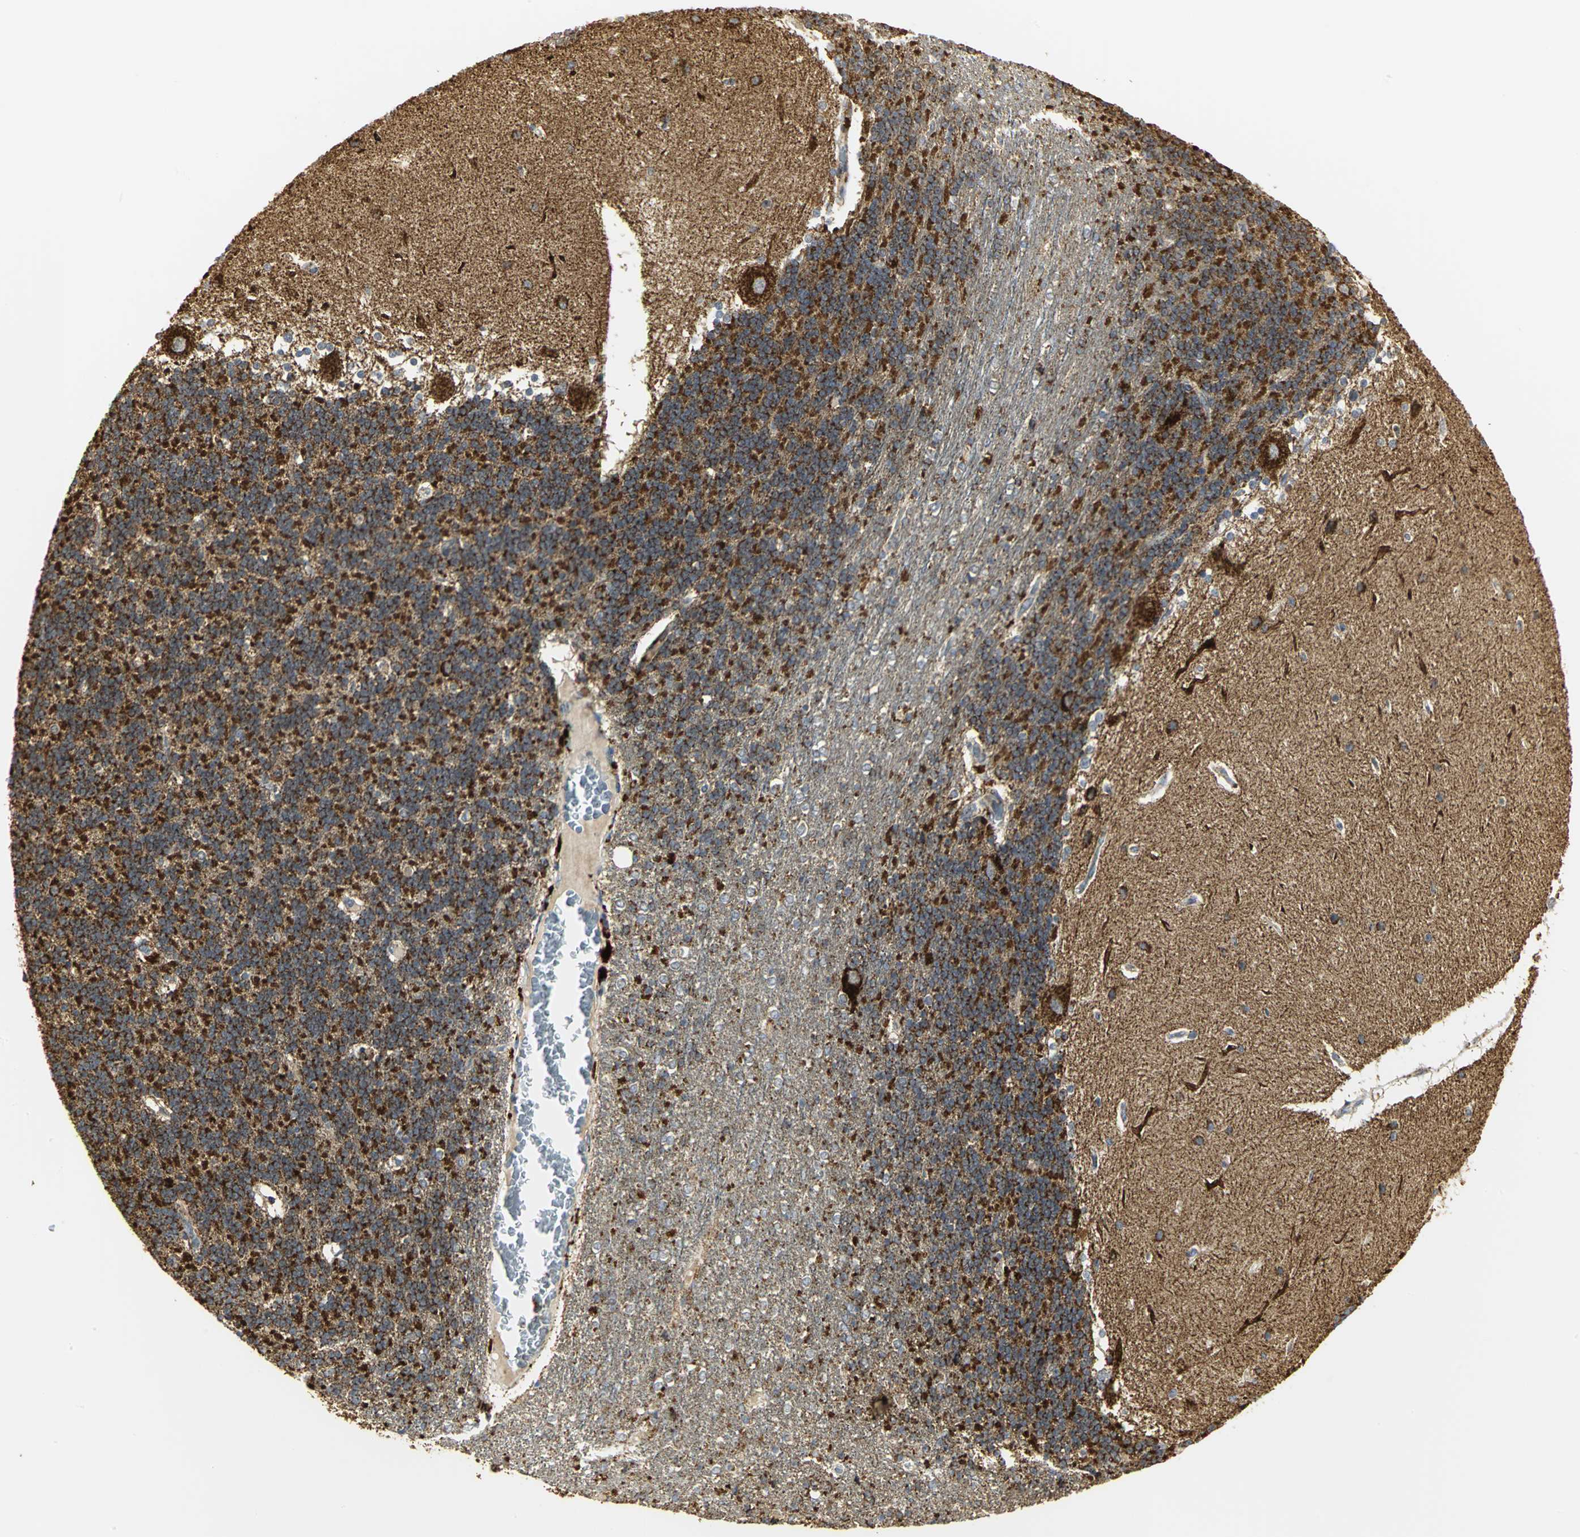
{"staining": {"intensity": "strong", "quantity": ">75%", "location": "cytoplasmic/membranous"}, "tissue": "cerebellum", "cell_type": "Cells in granular layer", "image_type": "normal", "snomed": [{"axis": "morphology", "description": "Normal tissue, NOS"}, {"axis": "topography", "description": "Cerebellum"}], "caption": "Immunohistochemical staining of normal cerebellum displays >75% levels of strong cytoplasmic/membranous protein staining in about >75% of cells in granular layer.", "gene": "VDAC1", "patient": {"sex": "female", "age": 54}}